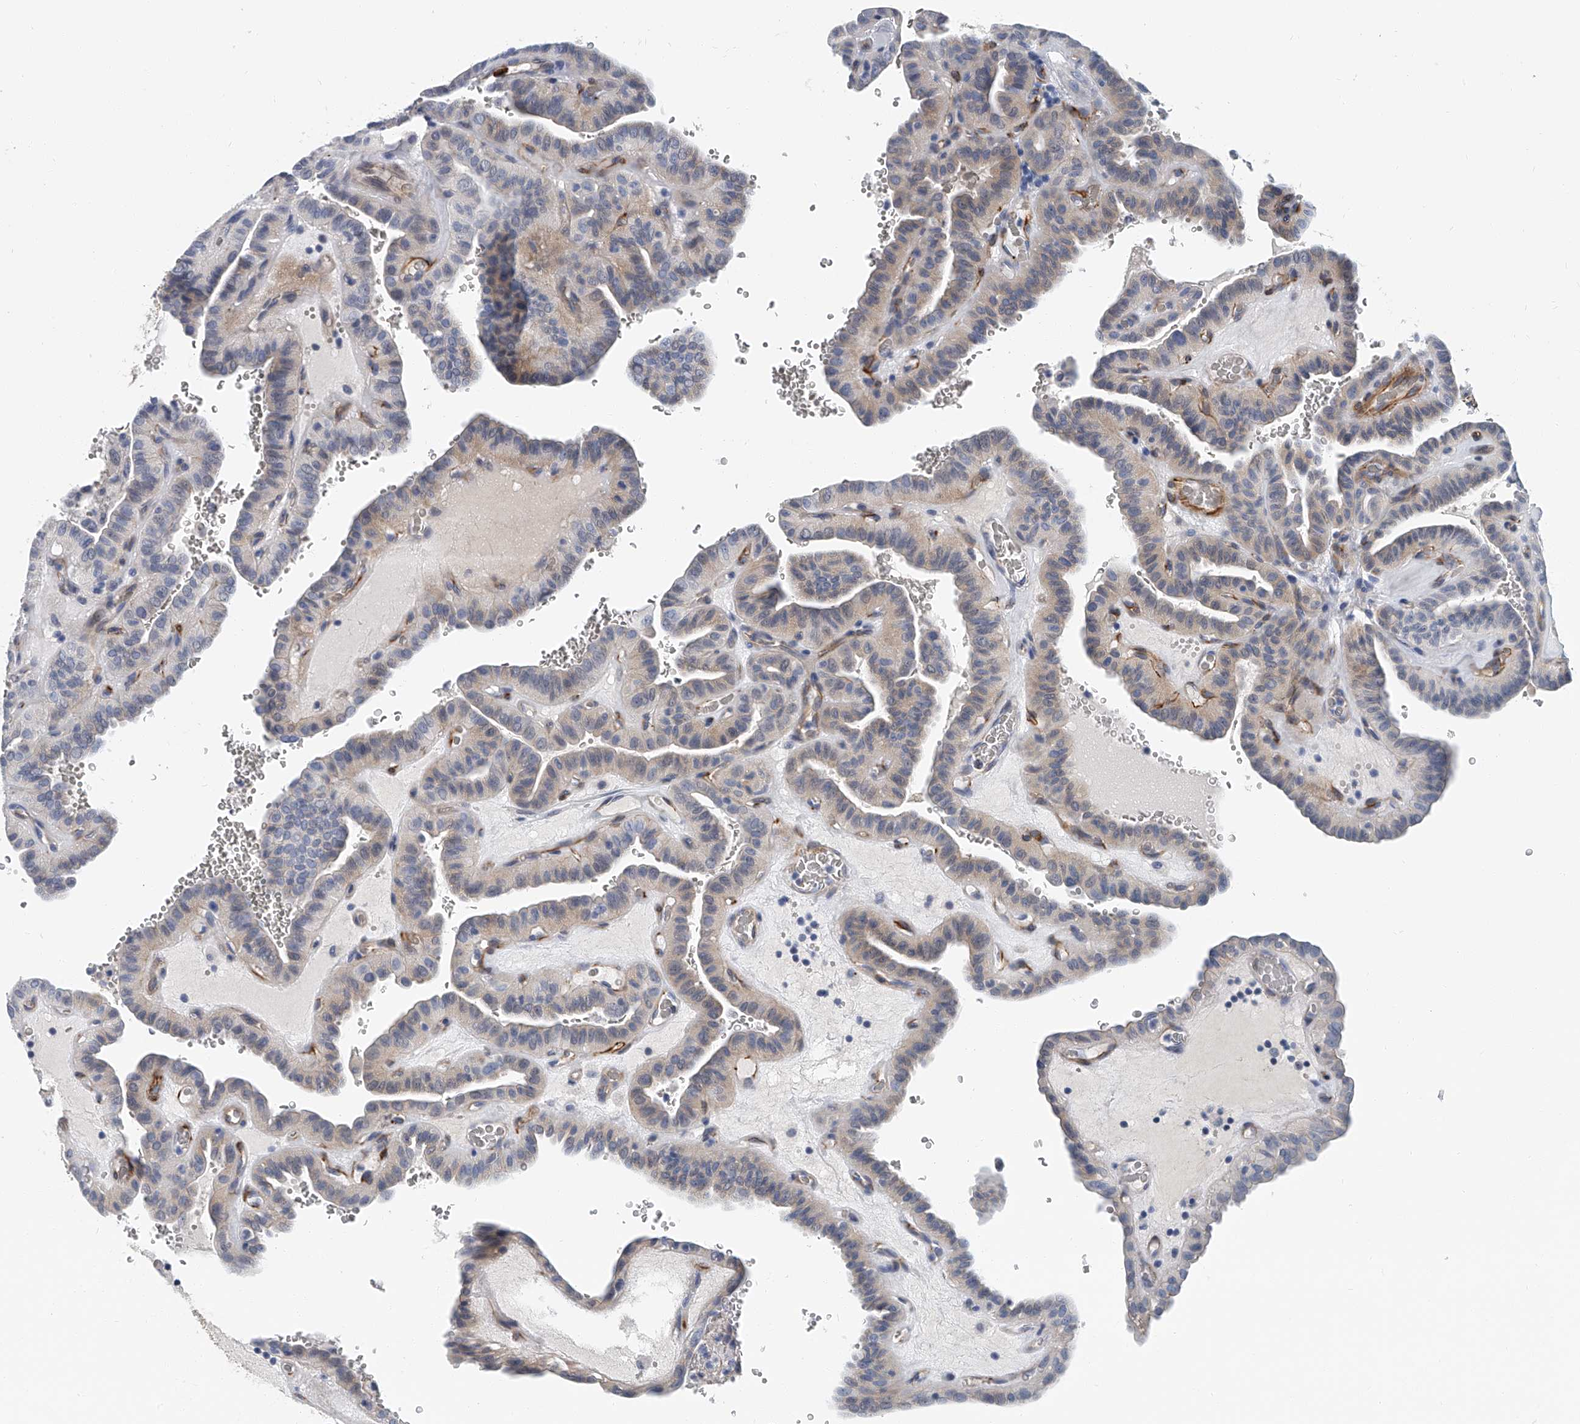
{"staining": {"intensity": "negative", "quantity": "none", "location": "none"}, "tissue": "thyroid cancer", "cell_type": "Tumor cells", "image_type": "cancer", "snomed": [{"axis": "morphology", "description": "Papillary adenocarcinoma, NOS"}, {"axis": "topography", "description": "Thyroid gland"}], "caption": "High power microscopy micrograph of an IHC image of thyroid cancer (papillary adenocarcinoma), revealing no significant positivity in tumor cells.", "gene": "KIRREL1", "patient": {"sex": "male", "age": 77}}